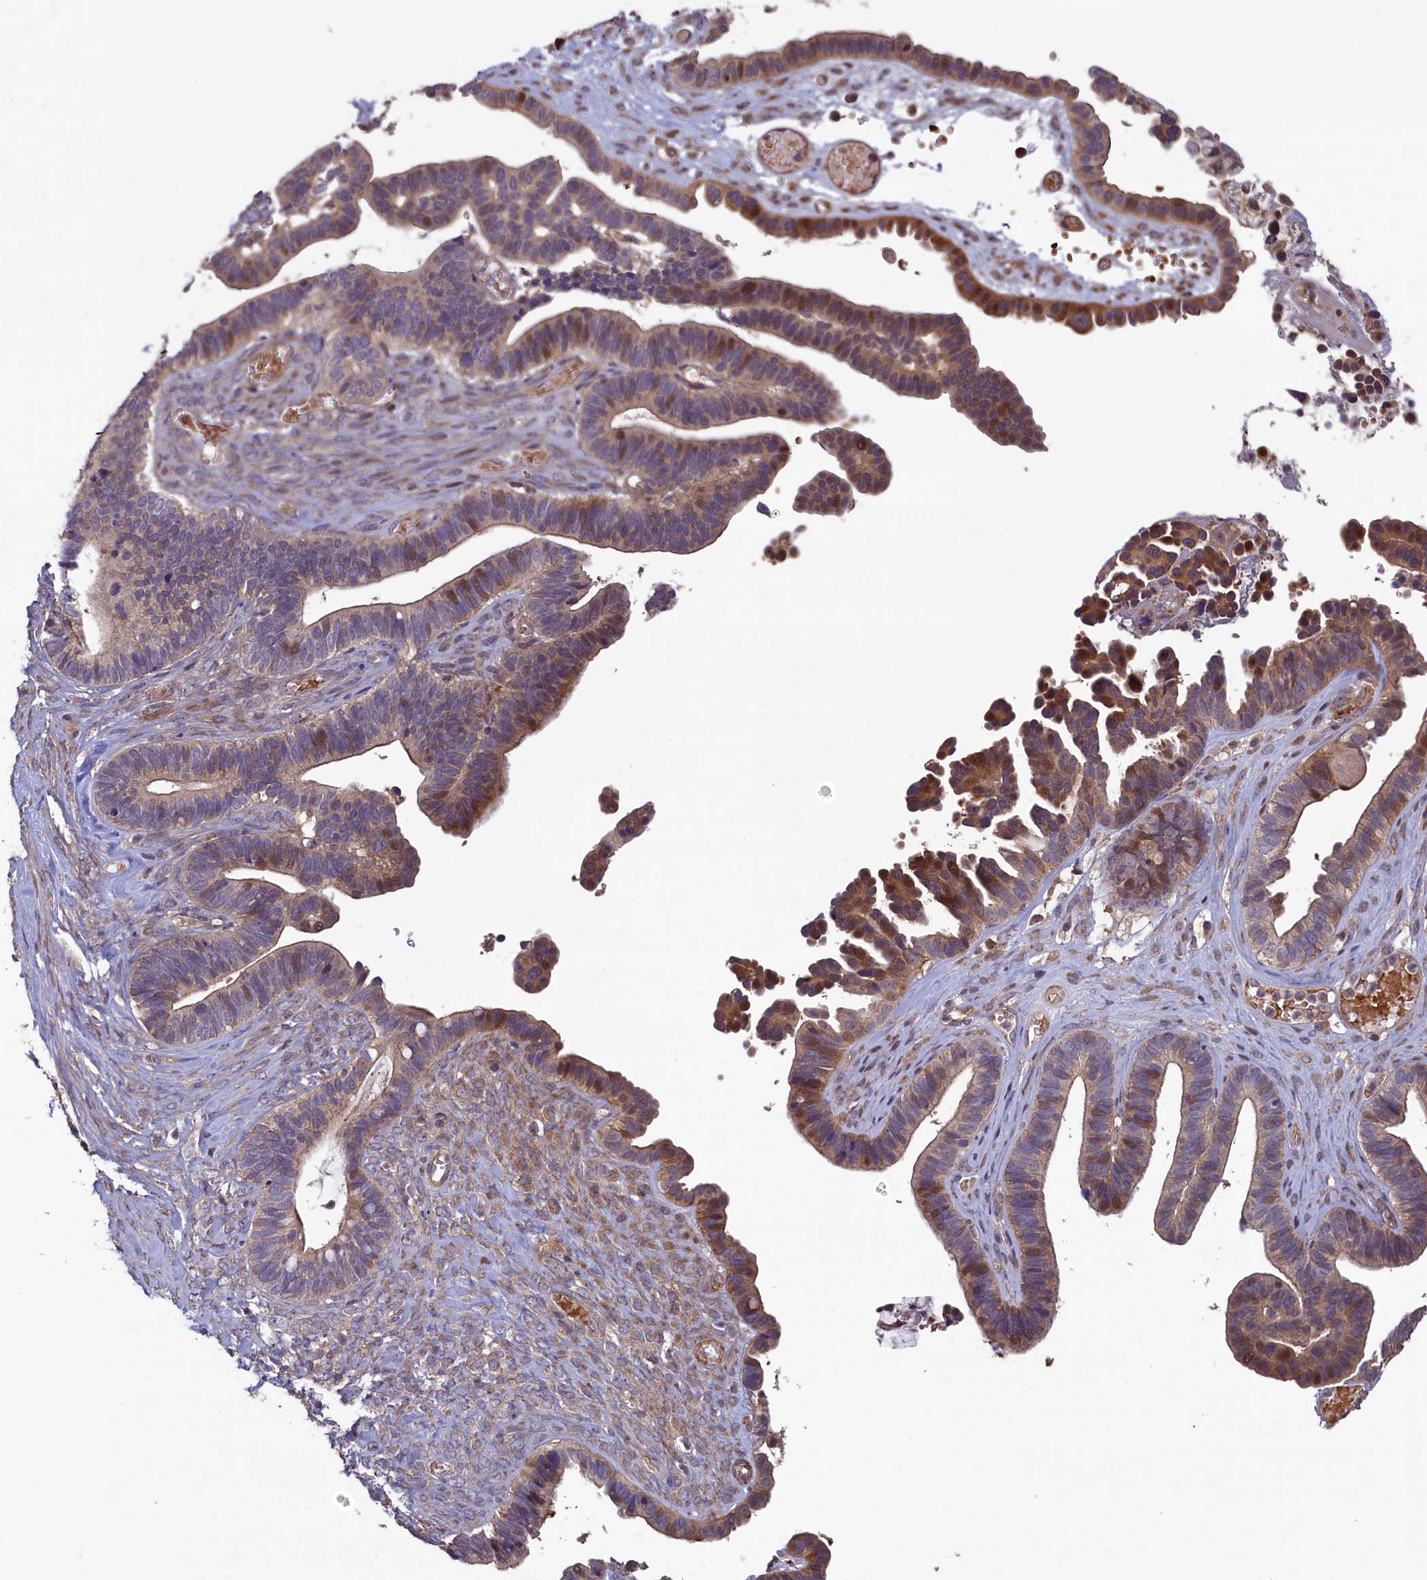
{"staining": {"intensity": "moderate", "quantity": "25%-75%", "location": "cytoplasmic/membranous,nuclear"}, "tissue": "ovarian cancer", "cell_type": "Tumor cells", "image_type": "cancer", "snomed": [{"axis": "morphology", "description": "Cystadenocarcinoma, serous, NOS"}, {"axis": "topography", "description": "Ovary"}], "caption": "Ovarian cancer was stained to show a protein in brown. There is medium levels of moderate cytoplasmic/membranous and nuclear expression in about 25%-75% of tumor cells.", "gene": "CIAO2B", "patient": {"sex": "female", "age": 56}}